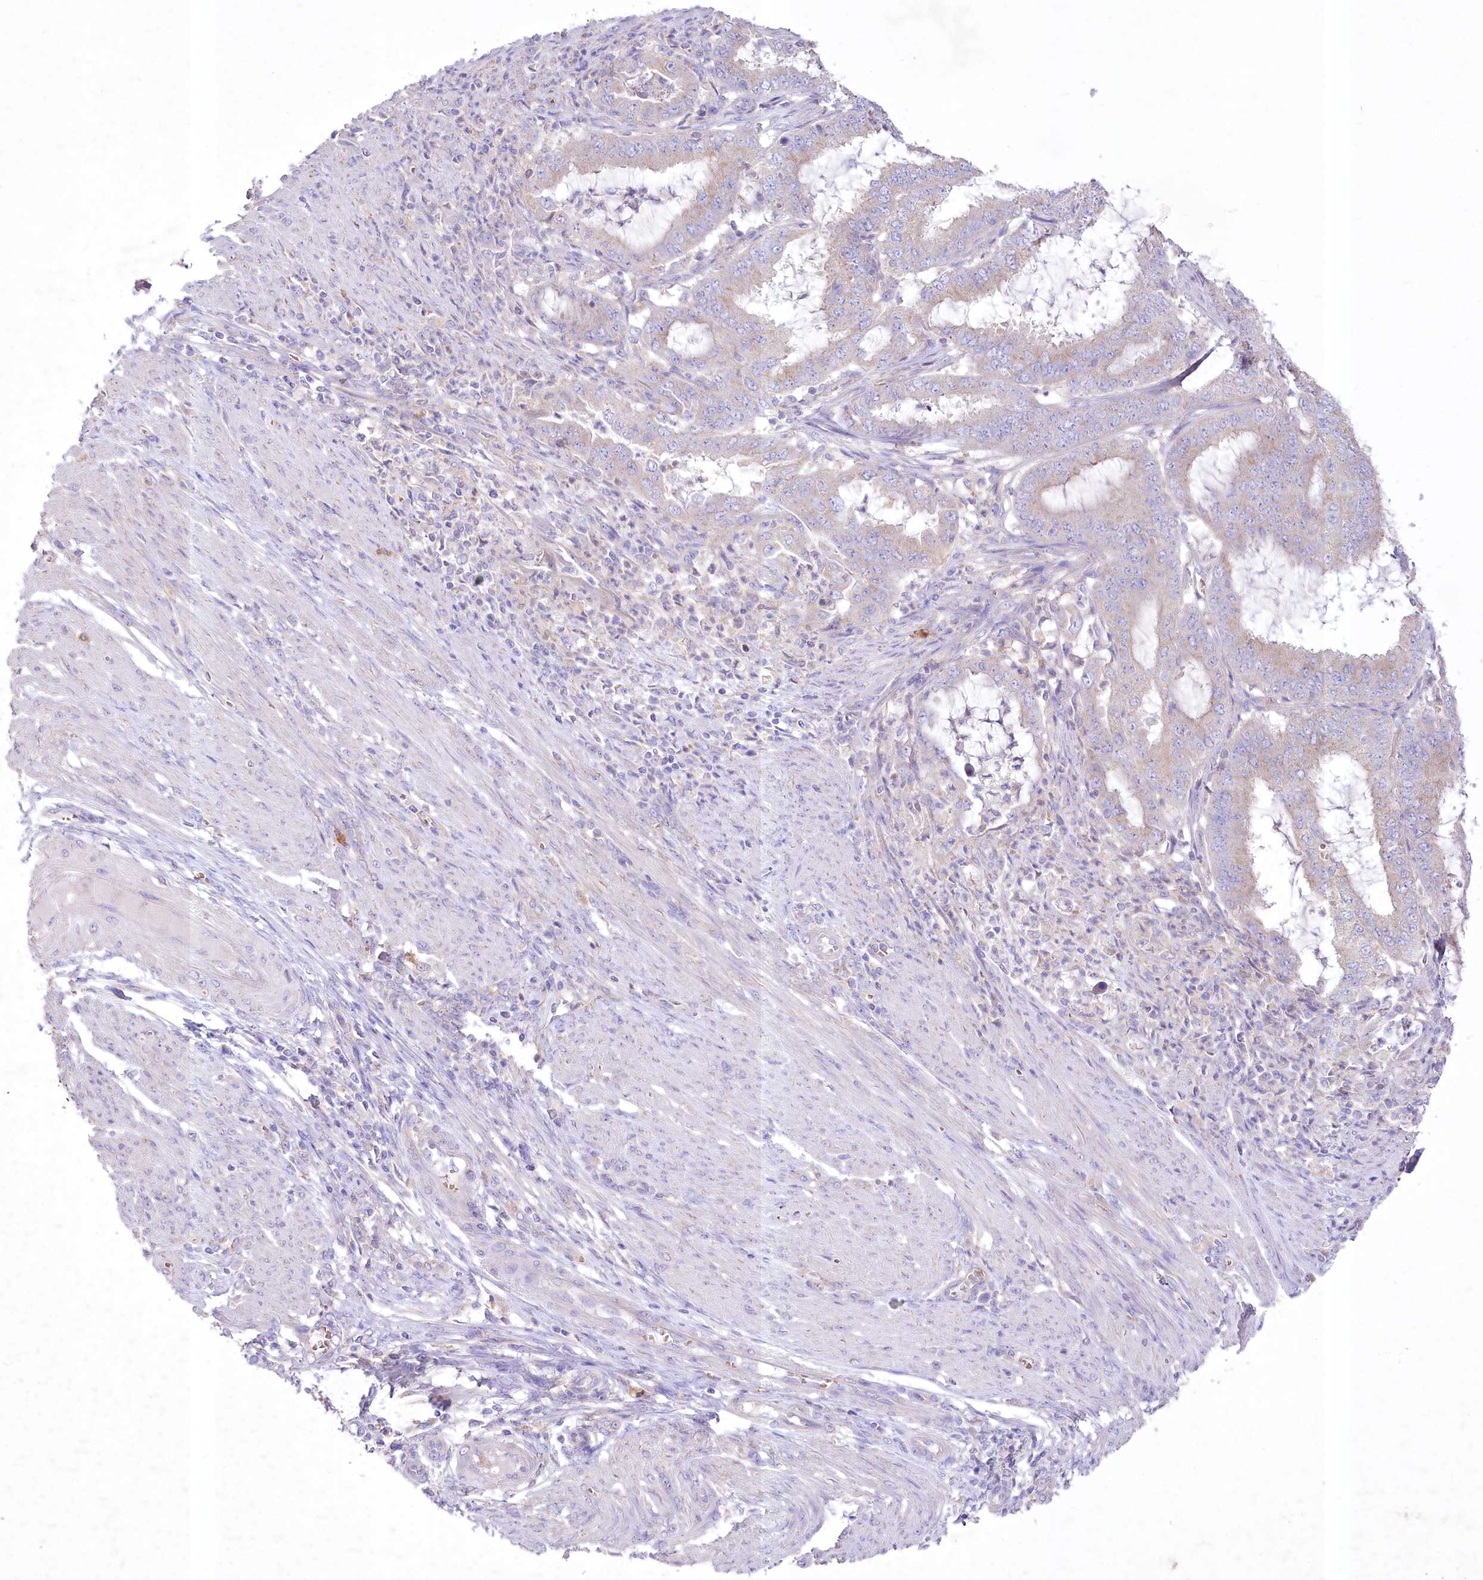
{"staining": {"intensity": "moderate", "quantity": "25%-75%", "location": "cytoplasmic/membranous"}, "tissue": "endometrial cancer", "cell_type": "Tumor cells", "image_type": "cancer", "snomed": [{"axis": "morphology", "description": "Adenocarcinoma, NOS"}, {"axis": "topography", "description": "Endometrium"}], "caption": "The immunohistochemical stain labels moderate cytoplasmic/membranous positivity in tumor cells of adenocarcinoma (endometrial) tissue.", "gene": "PRSS53", "patient": {"sex": "female", "age": 51}}